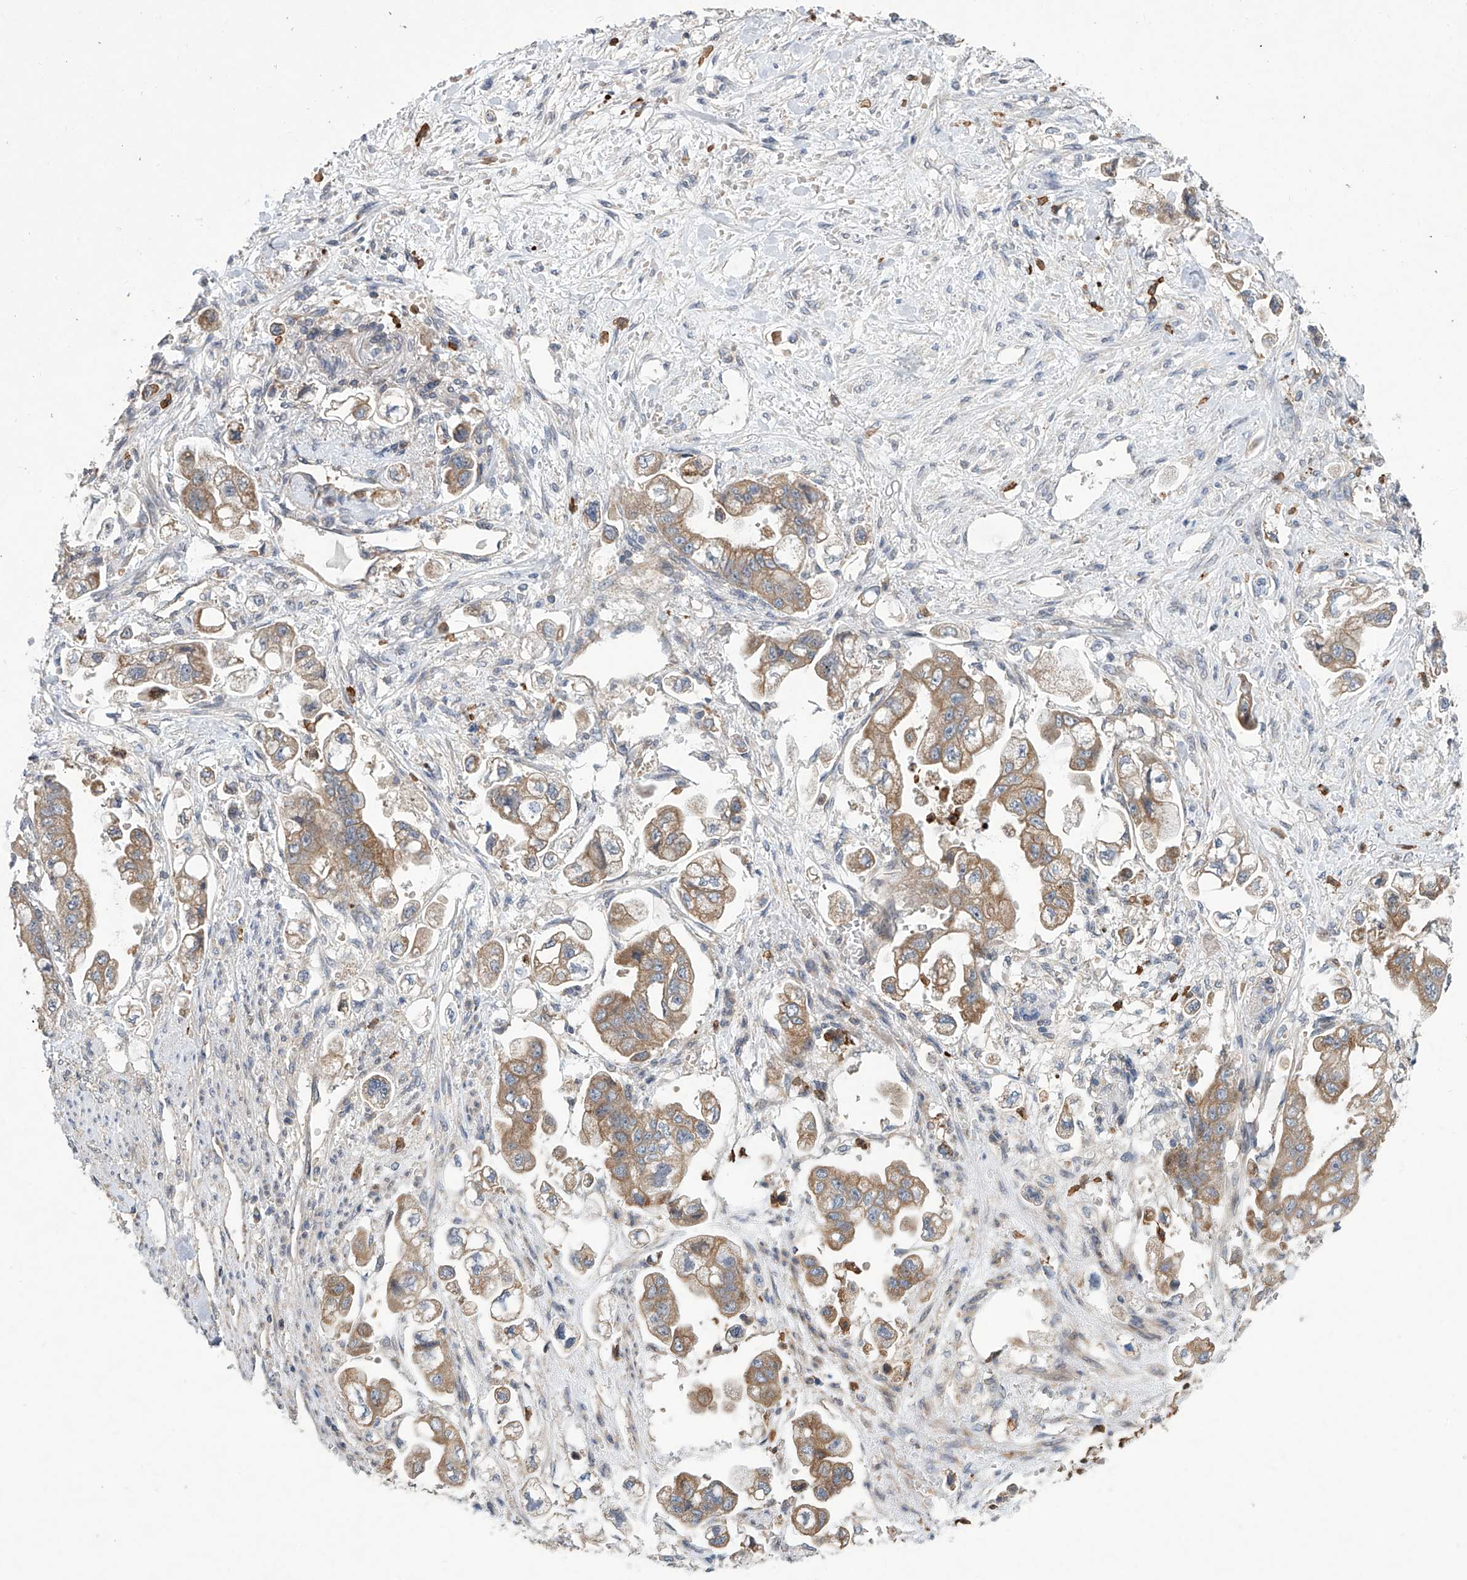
{"staining": {"intensity": "moderate", "quantity": ">75%", "location": "cytoplasmic/membranous"}, "tissue": "stomach cancer", "cell_type": "Tumor cells", "image_type": "cancer", "snomed": [{"axis": "morphology", "description": "Adenocarcinoma, NOS"}, {"axis": "topography", "description": "Stomach"}], "caption": "Moderate cytoplasmic/membranous protein staining is identified in about >75% of tumor cells in stomach cancer.", "gene": "EIF2D", "patient": {"sex": "male", "age": 62}}